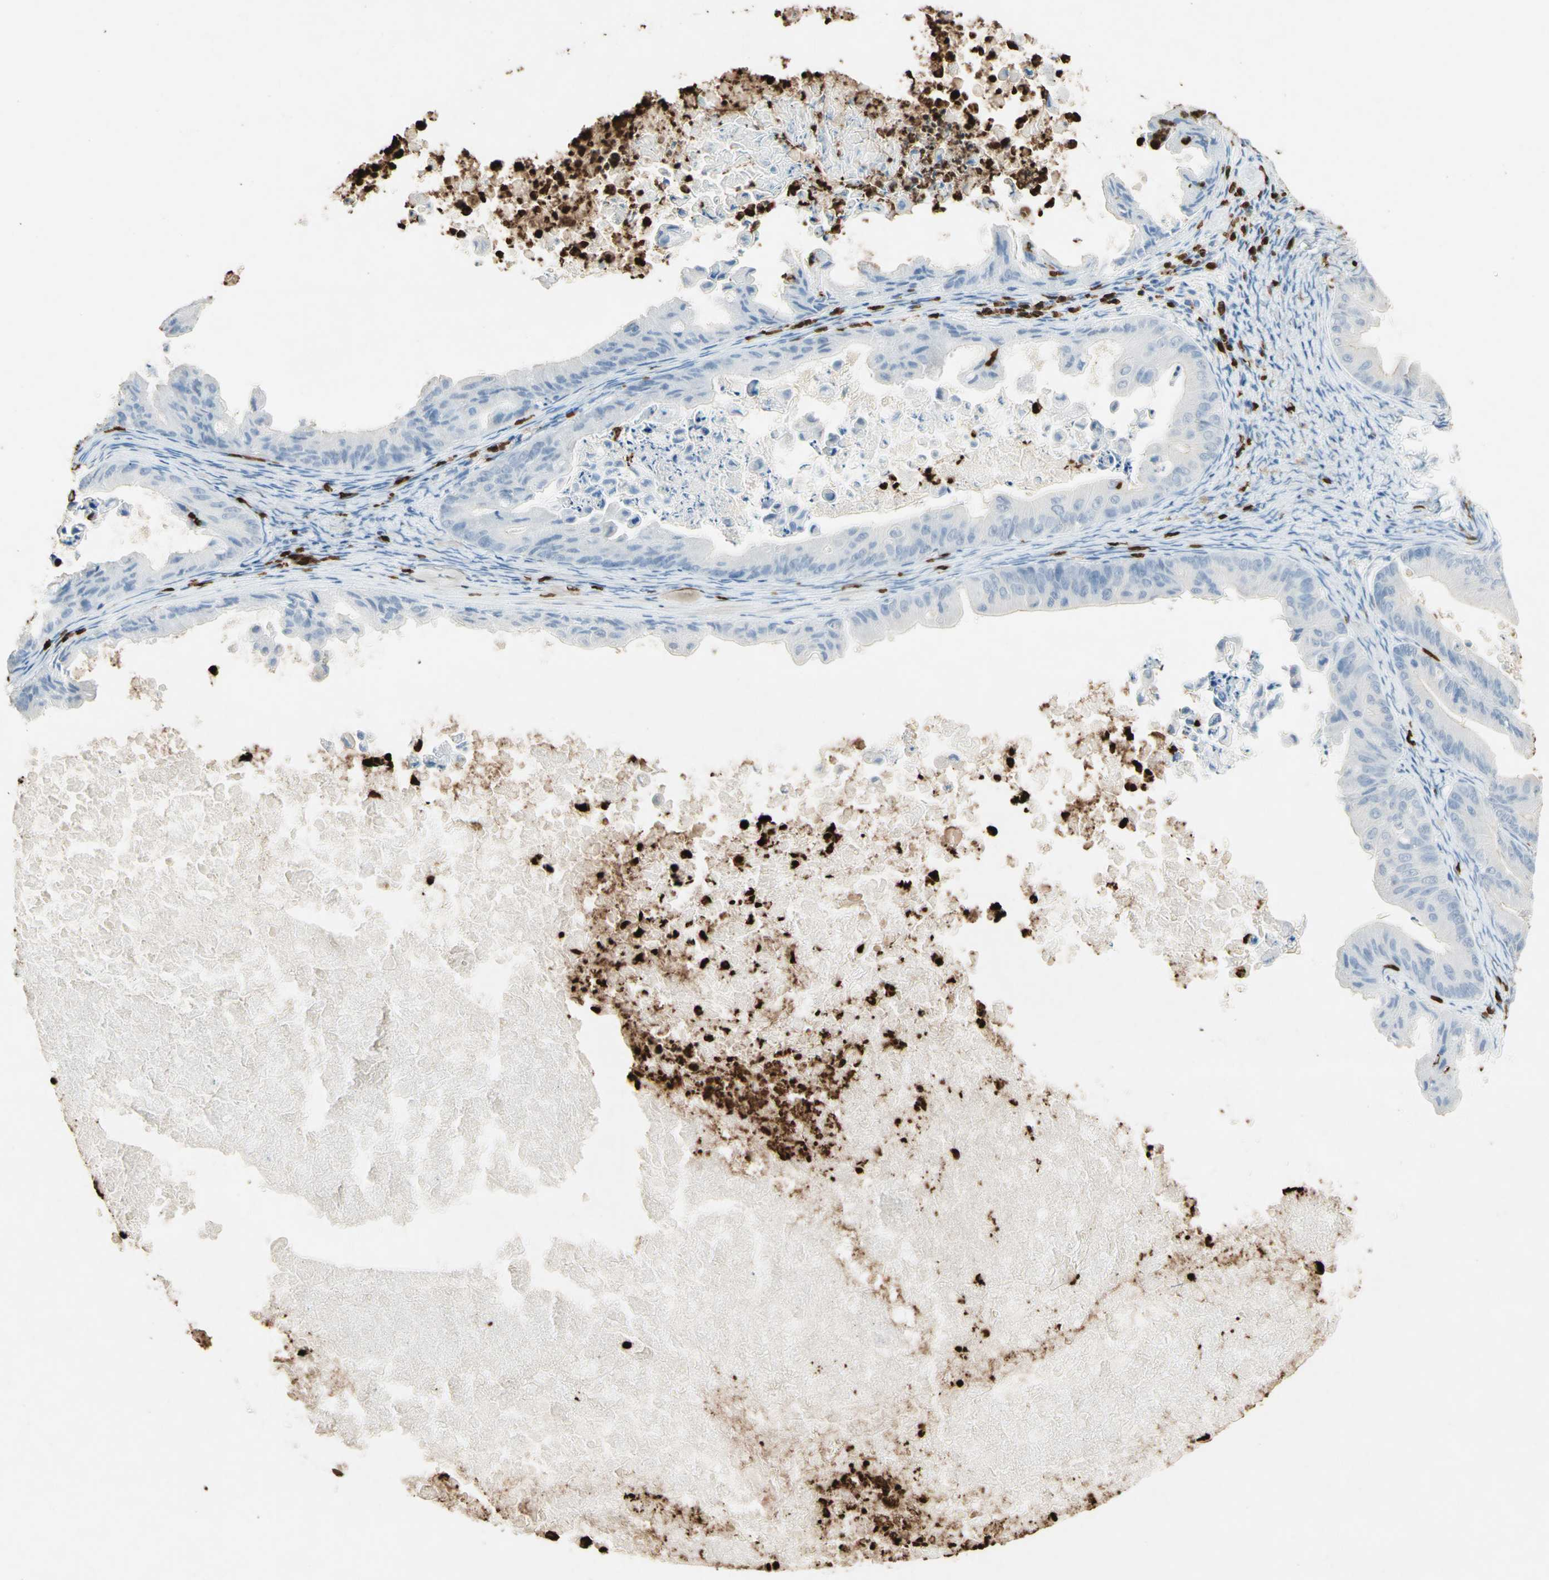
{"staining": {"intensity": "negative", "quantity": "none", "location": "none"}, "tissue": "ovarian cancer", "cell_type": "Tumor cells", "image_type": "cancer", "snomed": [{"axis": "morphology", "description": "Cystadenocarcinoma, mucinous, NOS"}, {"axis": "topography", "description": "Ovary"}], "caption": "DAB immunohistochemical staining of human ovarian cancer (mucinous cystadenocarcinoma) demonstrates no significant staining in tumor cells.", "gene": "NFKBIZ", "patient": {"sex": "female", "age": 37}}